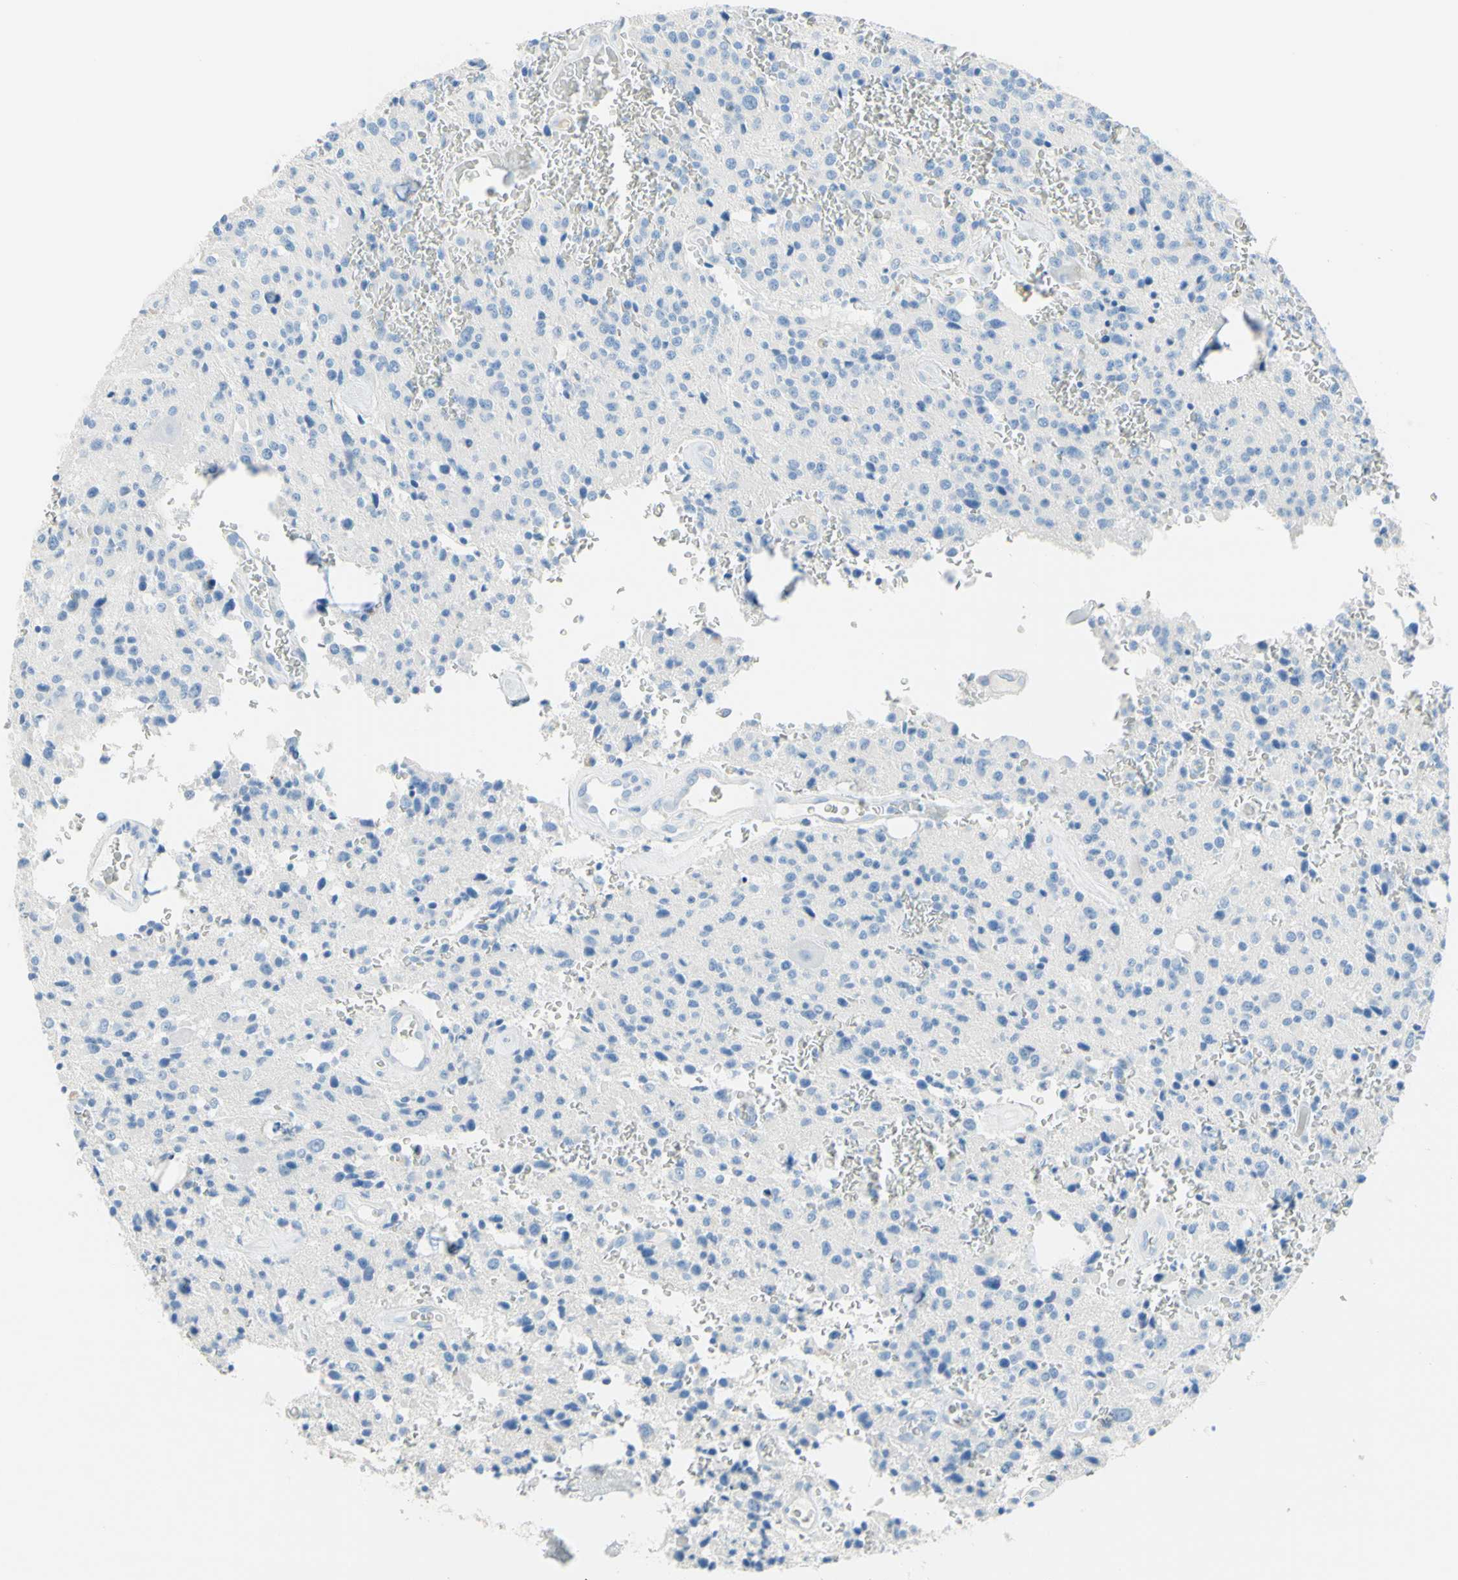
{"staining": {"intensity": "negative", "quantity": "none", "location": "none"}, "tissue": "glioma", "cell_type": "Tumor cells", "image_type": "cancer", "snomed": [{"axis": "morphology", "description": "Glioma, malignant, Low grade"}, {"axis": "topography", "description": "Brain"}], "caption": "This is an IHC photomicrograph of glioma. There is no staining in tumor cells.", "gene": "IL6ST", "patient": {"sex": "male", "age": 58}}